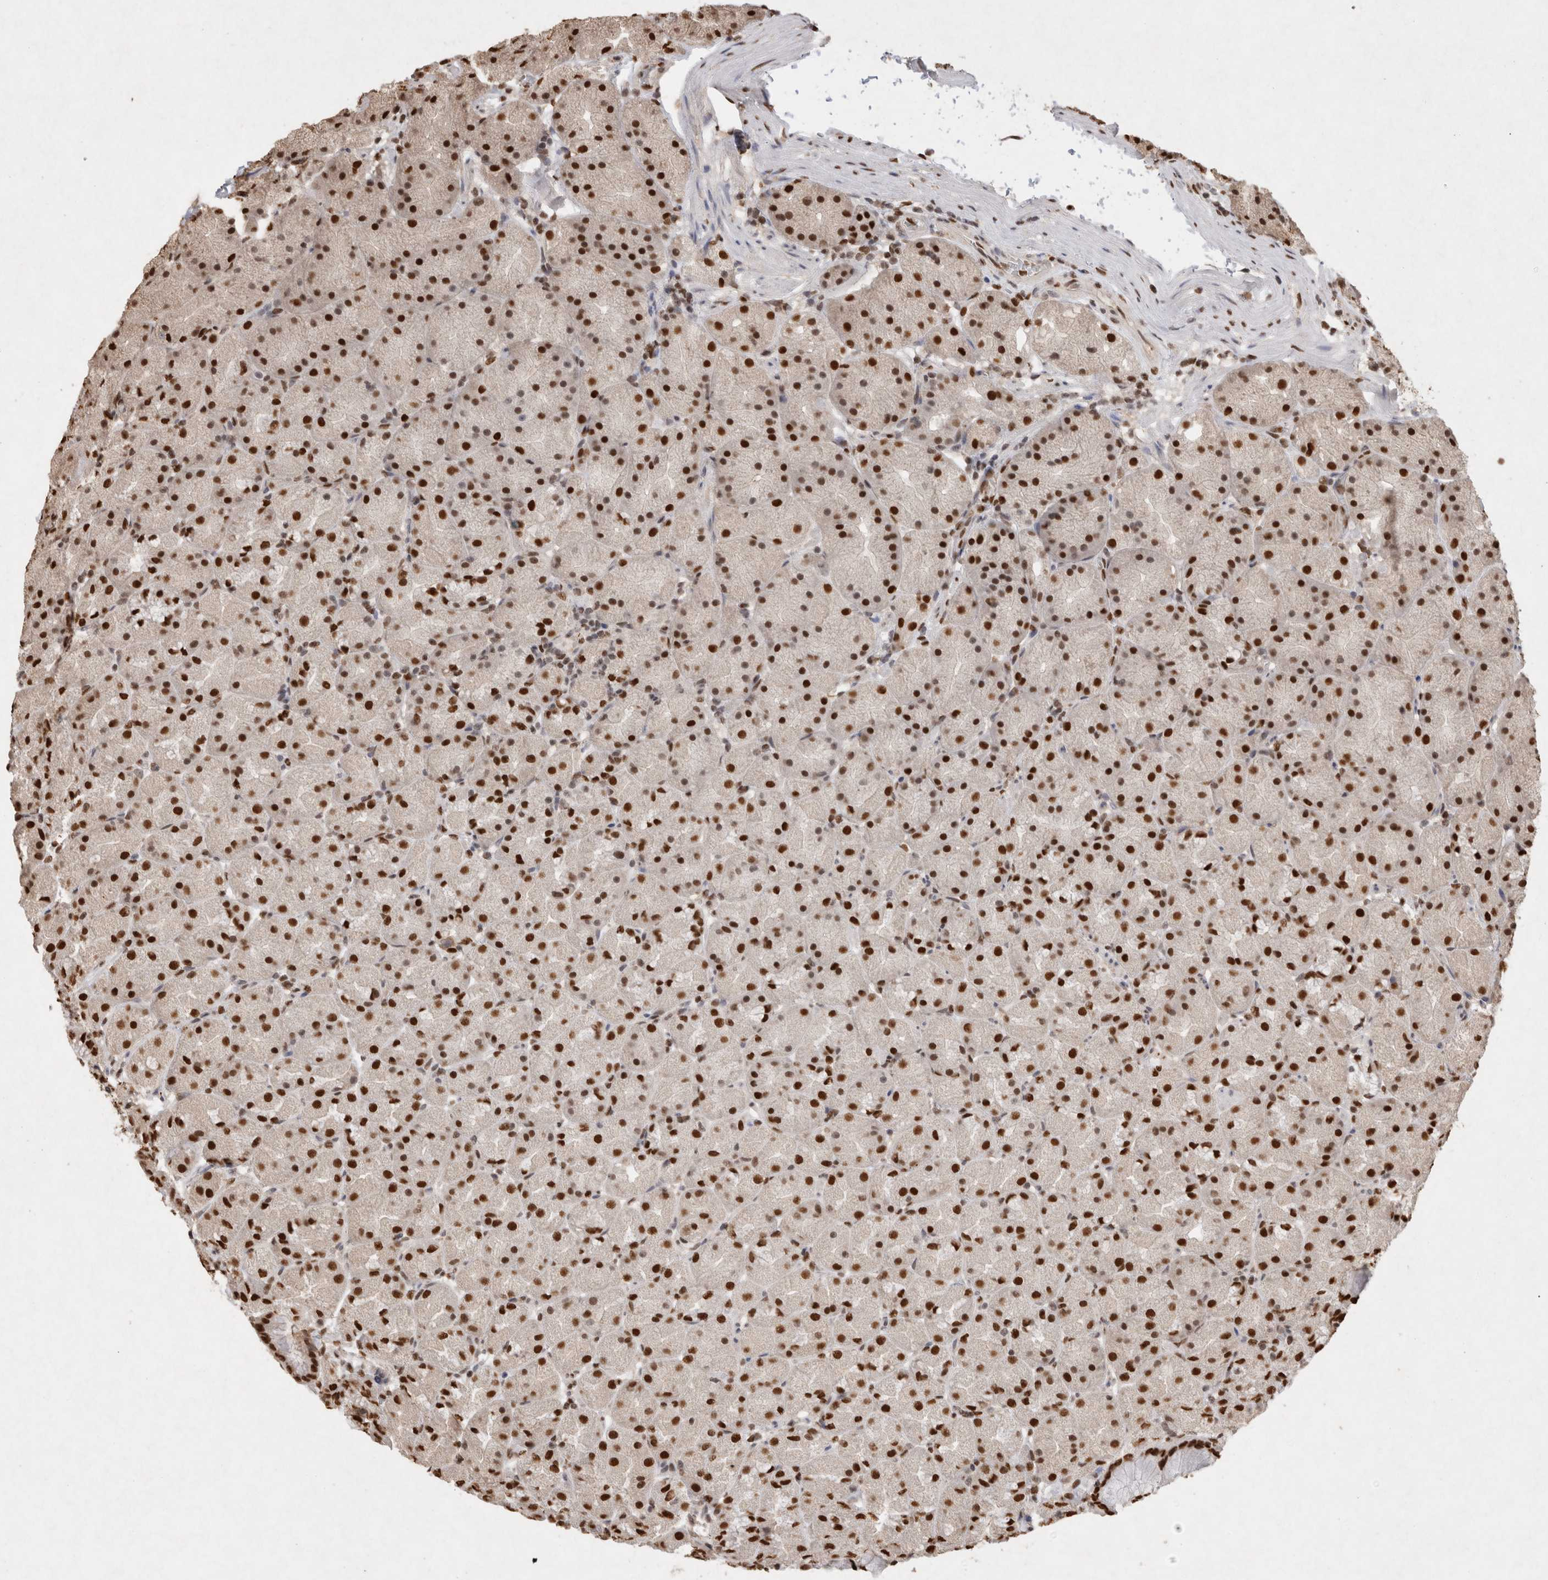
{"staining": {"intensity": "strong", "quantity": ">75%", "location": "nuclear"}, "tissue": "stomach", "cell_type": "Glandular cells", "image_type": "normal", "snomed": [{"axis": "morphology", "description": "Normal tissue, NOS"}, {"axis": "topography", "description": "Stomach, upper"}, {"axis": "topography", "description": "Stomach"}], "caption": "Immunohistochemical staining of unremarkable stomach demonstrates strong nuclear protein positivity in about >75% of glandular cells. The protein is stained brown, and the nuclei are stained in blue (DAB IHC with brightfield microscopy, high magnification).", "gene": "HDGF", "patient": {"sex": "male", "age": 48}}